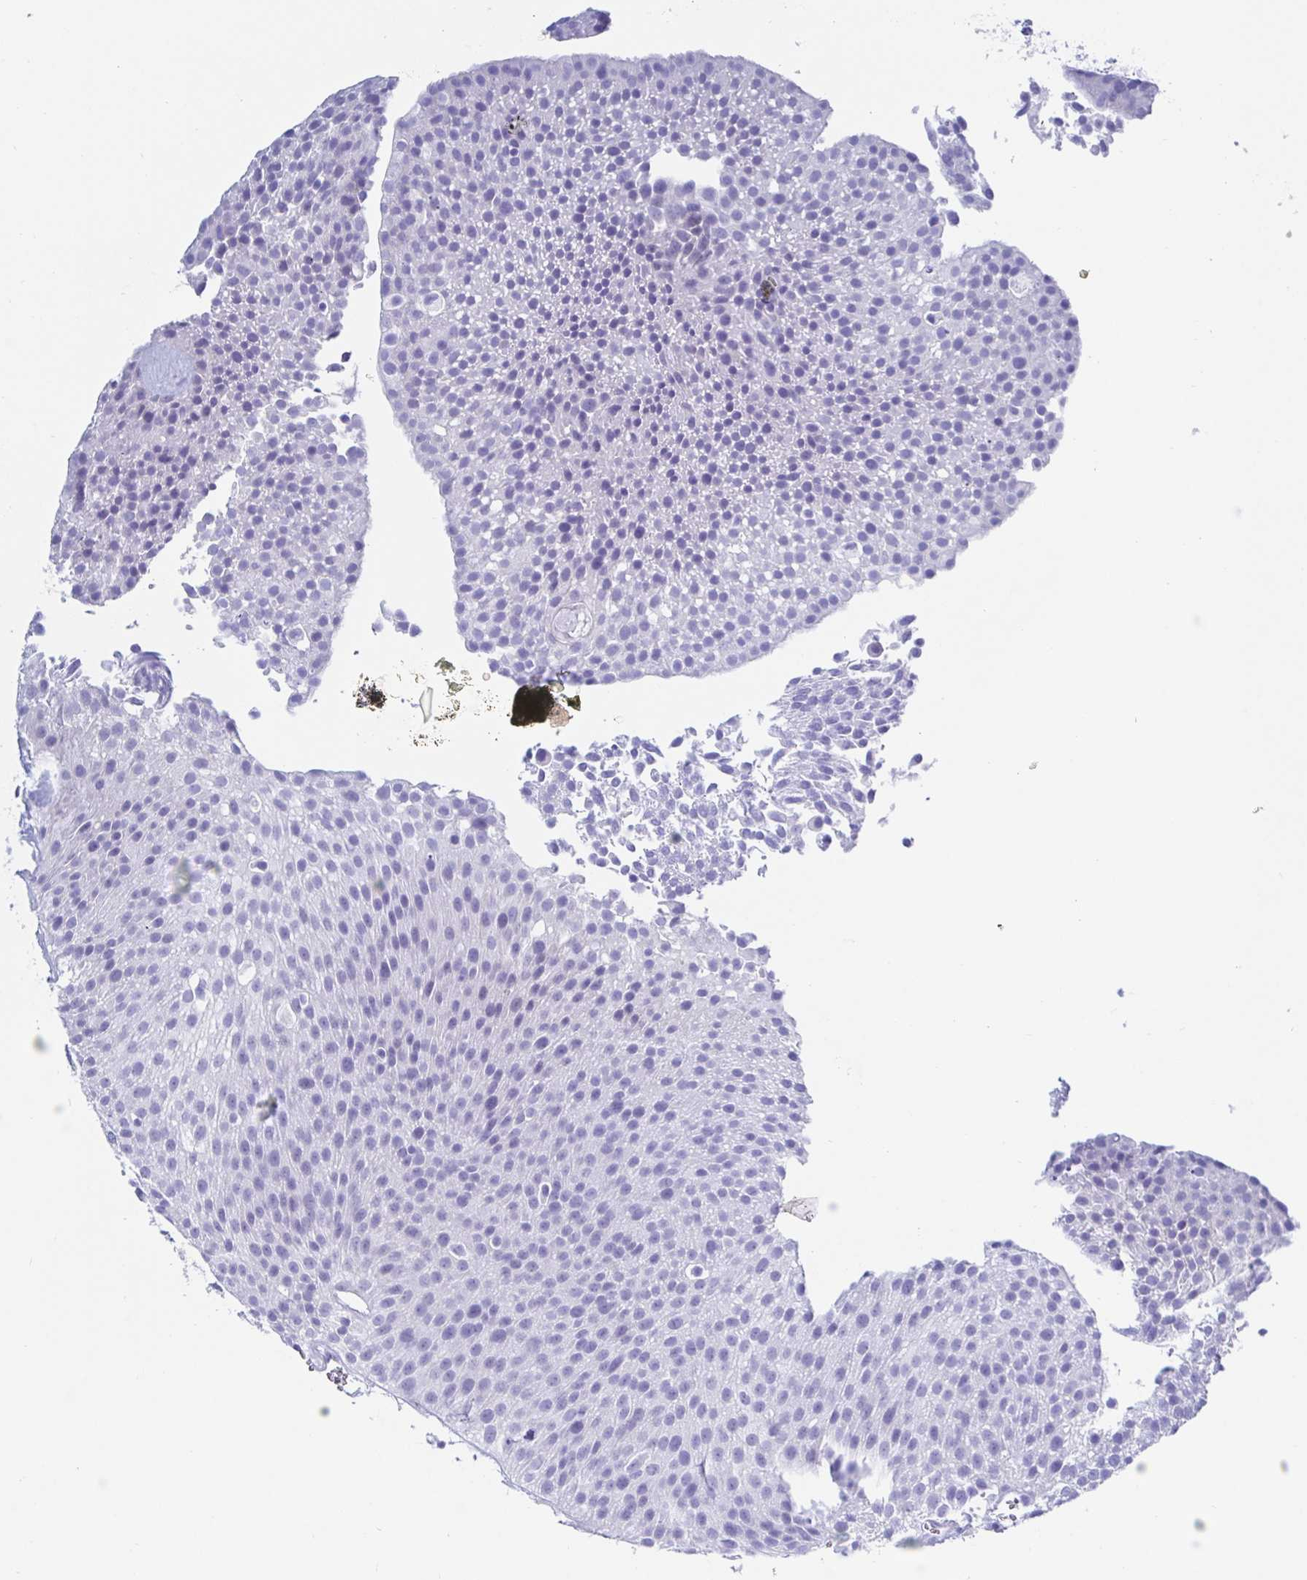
{"staining": {"intensity": "negative", "quantity": "none", "location": "none"}, "tissue": "urothelial cancer", "cell_type": "Tumor cells", "image_type": "cancer", "snomed": [{"axis": "morphology", "description": "Urothelial carcinoma, Low grade"}, {"axis": "topography", "description": "Urinary bladder"}], "caption": "Photomicrograph shows no significant protein expression in tumor cells of urothelial carcinoma (low-grade).", "gene": "KCNH6", "patient": {"sex": "female", "age": 79}}